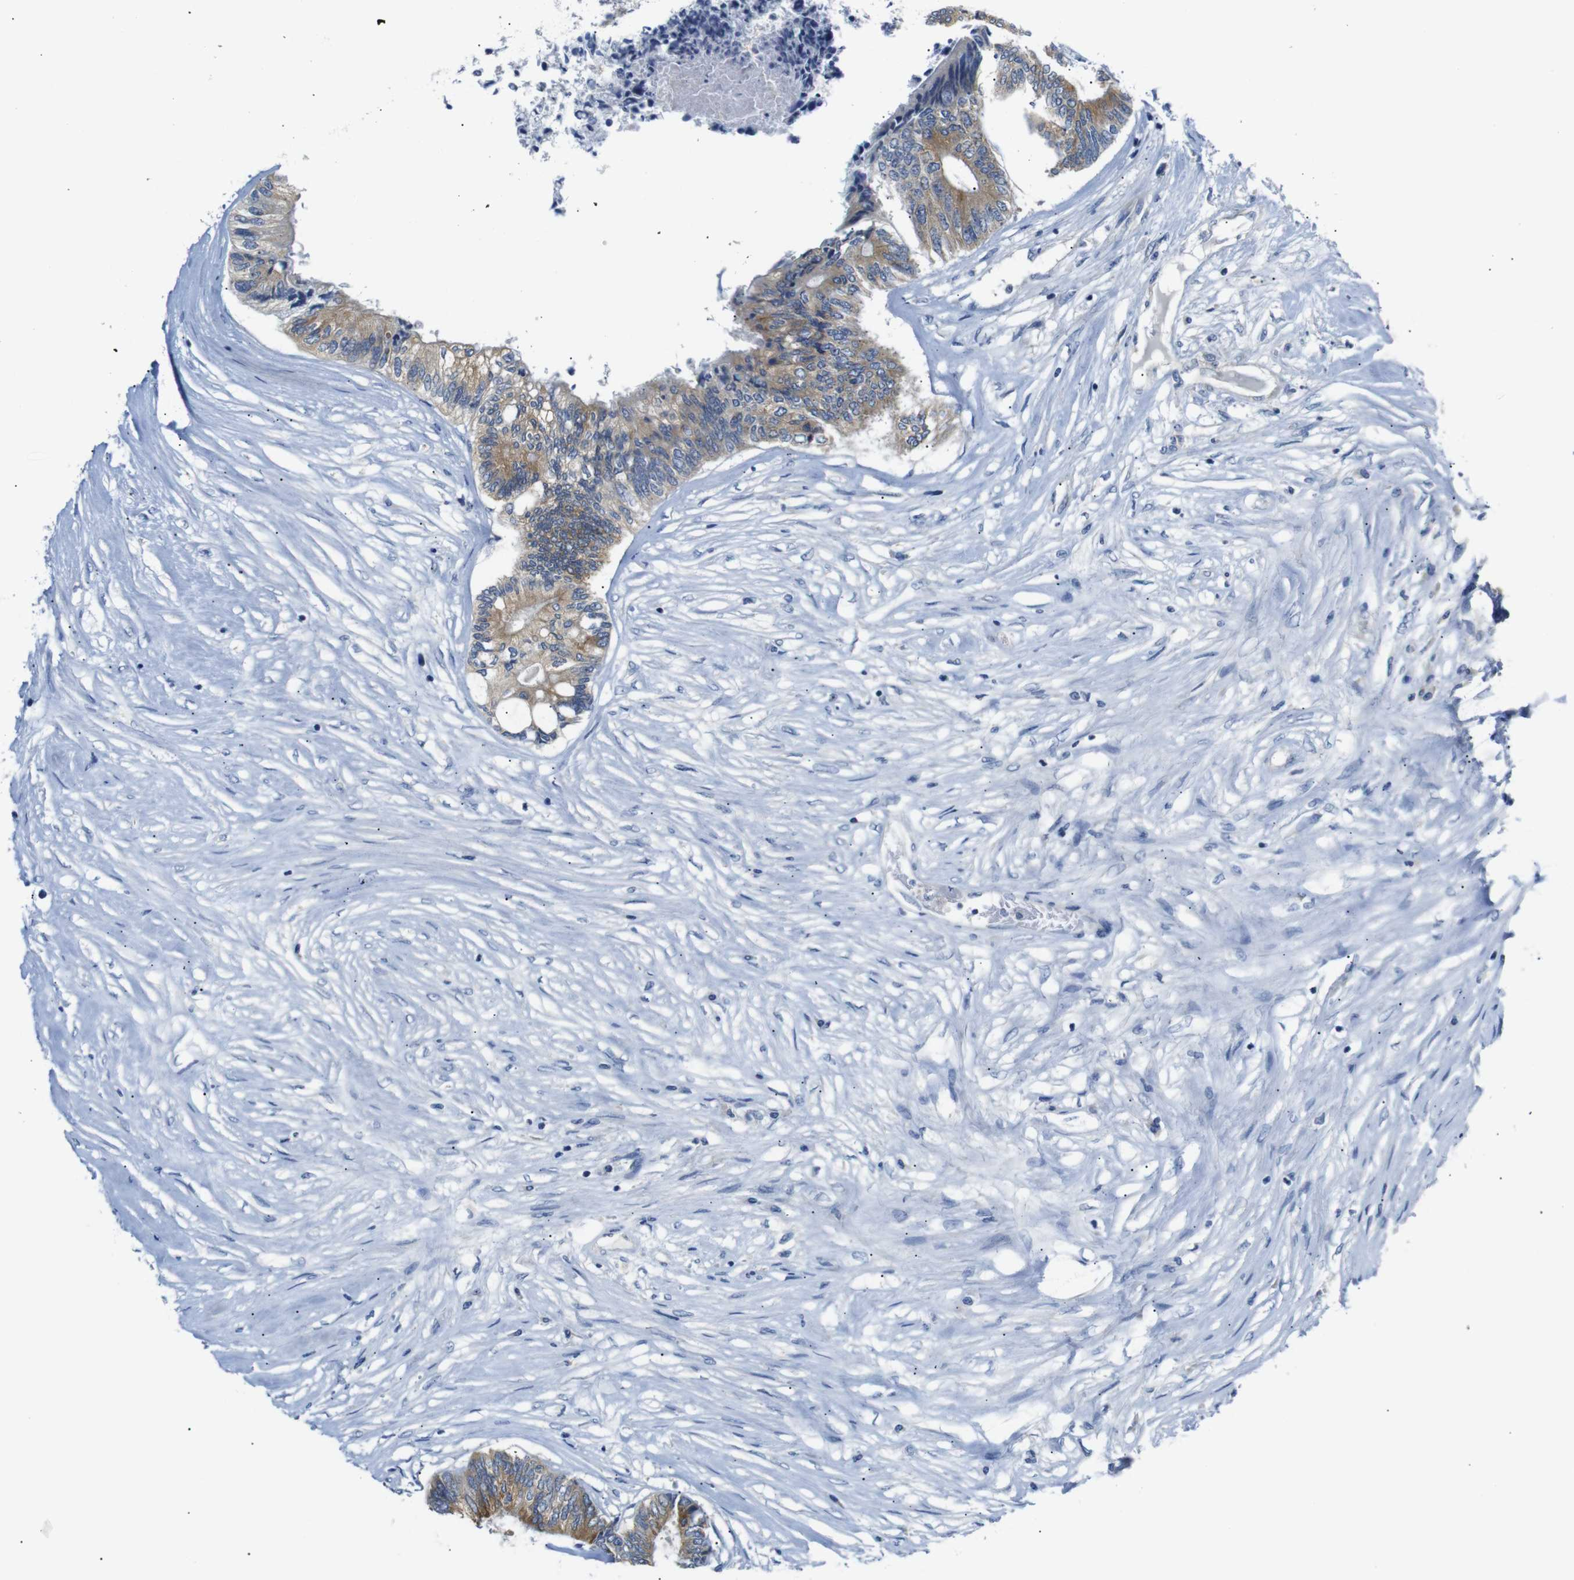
{"staining": {"intensity": "moderate", "quantity": ">75%", "location": "cytoplasmic/membranous"}, "tissue": "colorectal cancer", "cell_type": "Tumor cells", "image_type": "cancer", "snomed": [{"axis": "morphology", "description": "Adenocarcinoma, NOS"}, {"axis": "topography", "description": "Rectum"}], "caption": "Protein analysis of colorectal cancer (adenocarcinoma) tissue demonstrates moderate cytoplasmic/membranous staining in approximately >75% of tumor cells.", "gene": "DCP1A", "patient": {"sex": "male", "age": 63}}